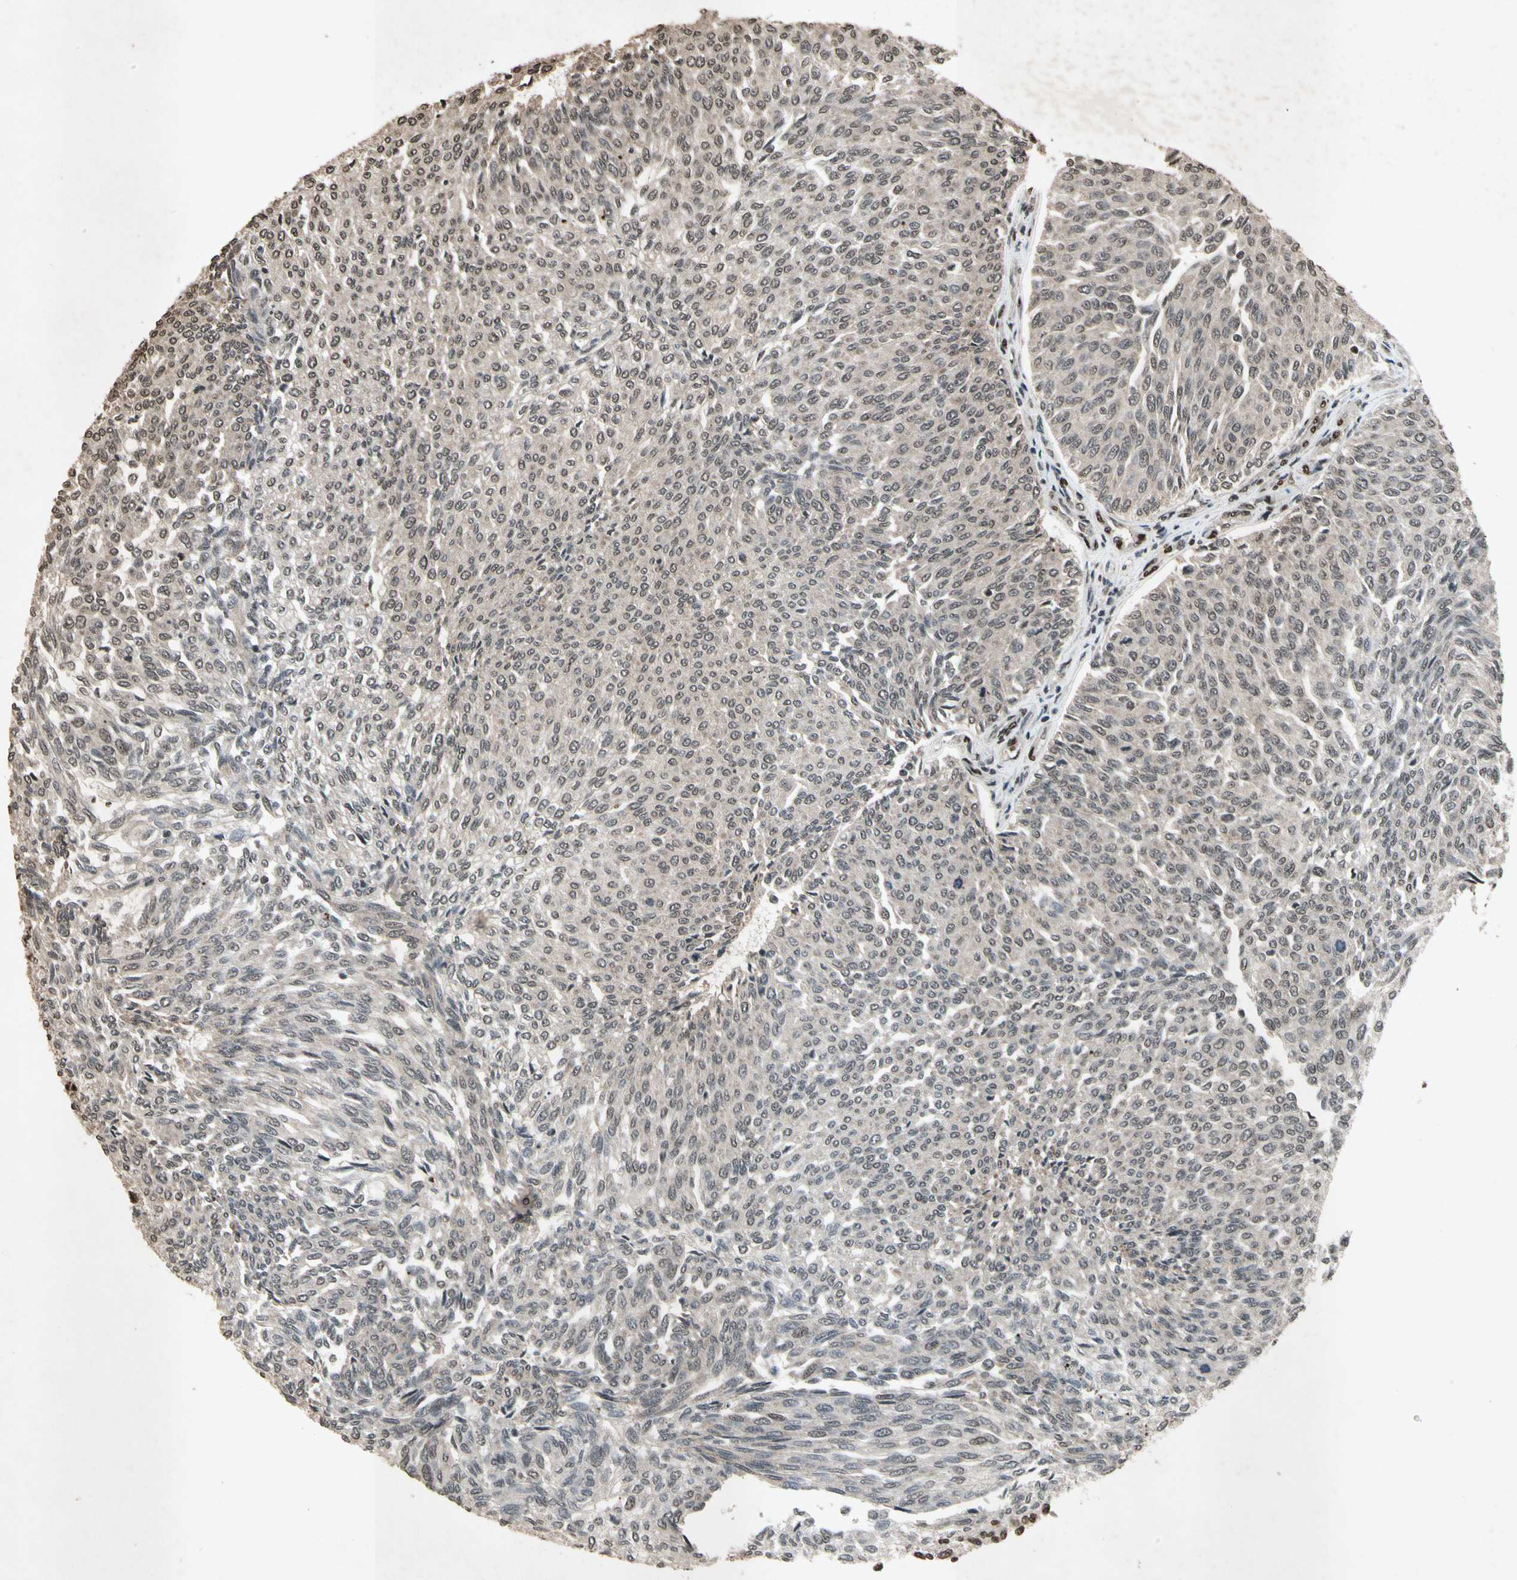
{"staining": {"intensity": "weak", "quantity": ">75%", "location": "nuclear"}, "tissue": "urothelial cancer", "cell_type": "Tumor cells", "image_type": "cancer", "snomed": [{"axis": "morphology", "description": "Urothelial carcinoma, Low grade"}, {"axis": "topography", "description": "Urinary bladder"}], "caption": "Immunohistochemistry (IHC) staining of urothelial cancer, which reveals low levels of weak nuclear expression in about >75% of tumor cells indicating weak nuclear protein staining. The staining was performed using DAB (brown) for protein detection and nuclei were counterstained in hematoxylin (blue).", "gene": "TBX2", "patient": {"sex": "female", "age": 79}}